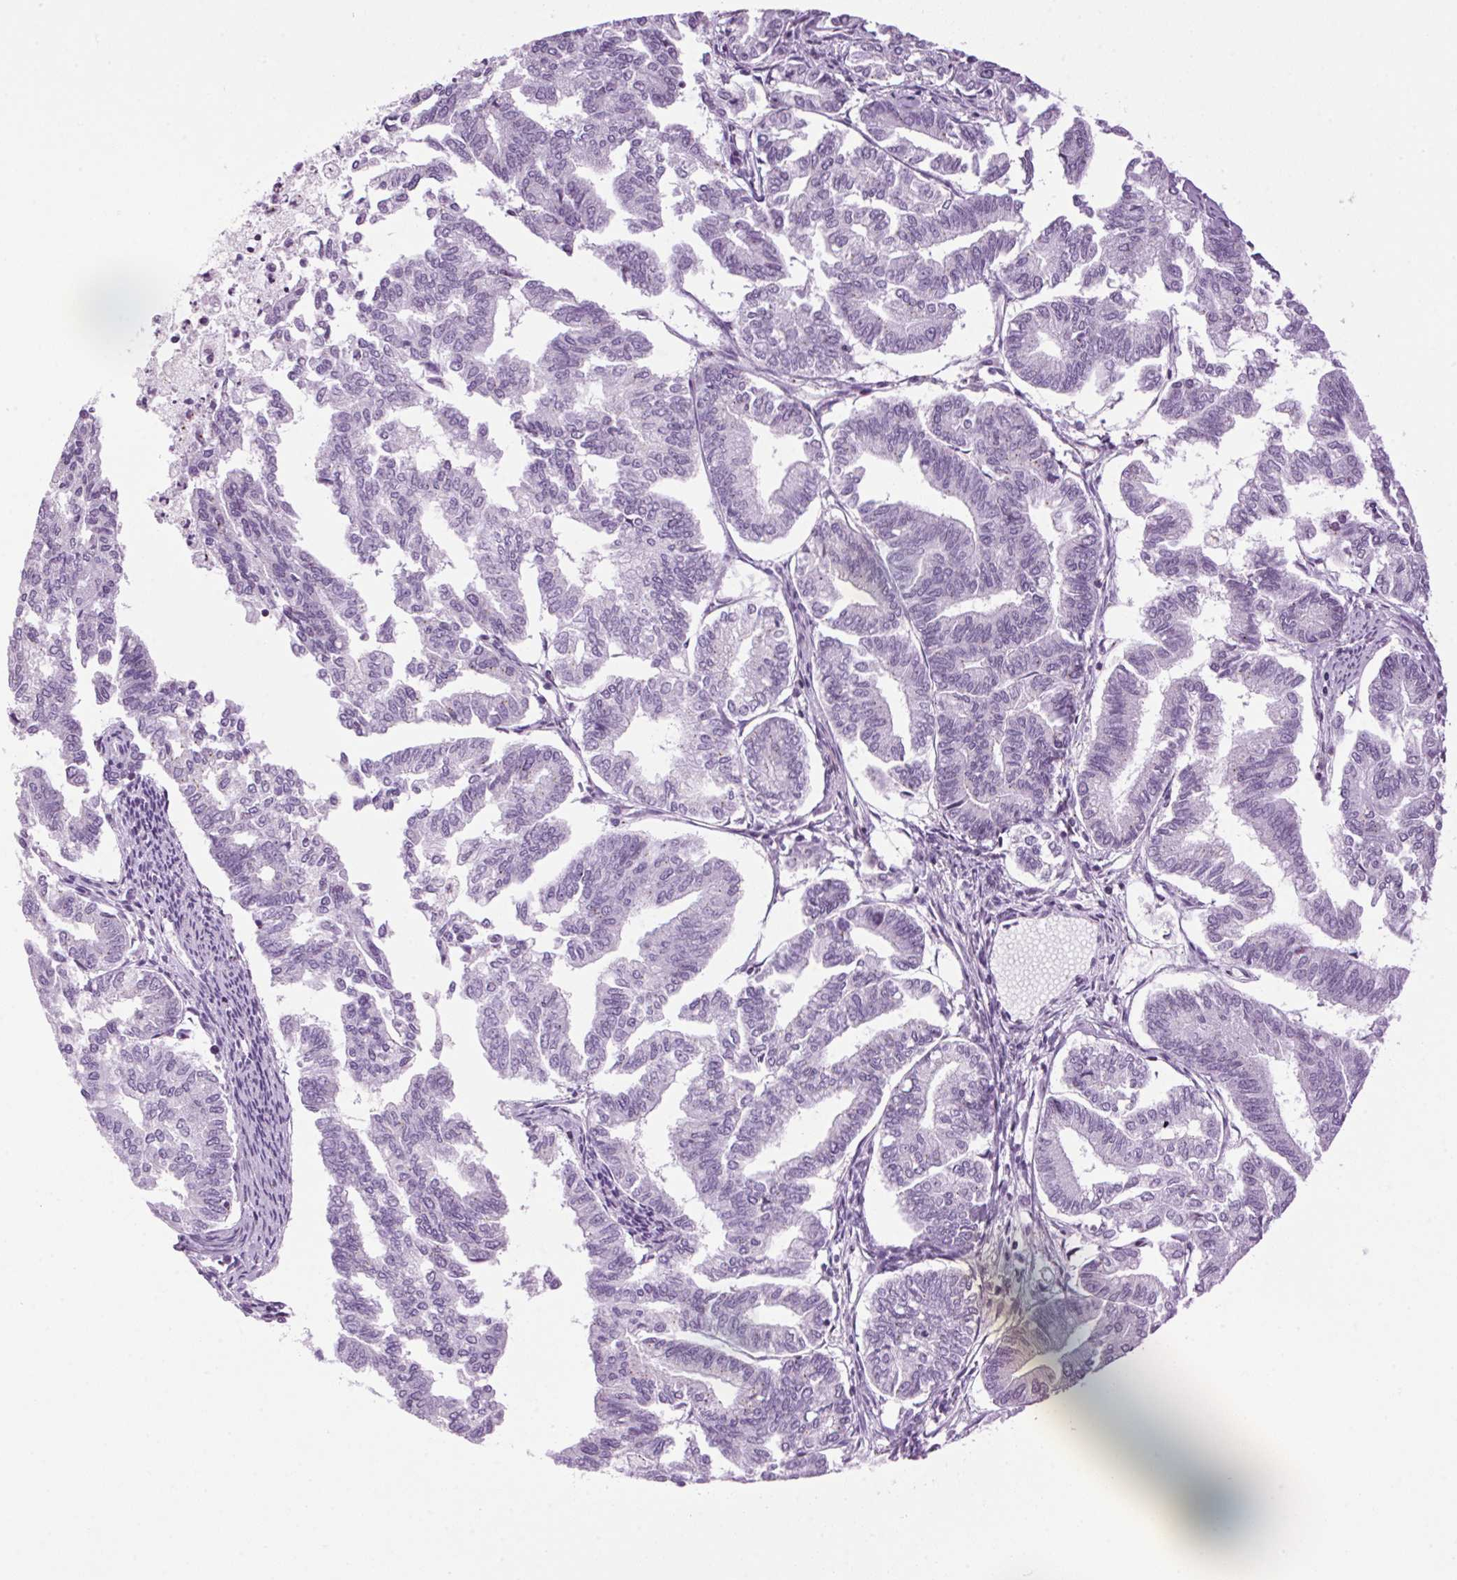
{"staining": {"intensity": "negative", "quantity": "none", "location": "none"}, "tissue": "endometrial cancer", "cell_type": "Tumor cells", "image_type": "cancer", "snomed": [{"axis": "morphology", "description": "Adenocarcinoma, NOS"}, {"axis": "topography", "description": "Endometrium"}], "caption": "Tumor cells are negative for protein expression in human adenocarcinoma (endometrial).", "gene": "TMEM88B", "patient": {"sex": "female", "age": 79}}